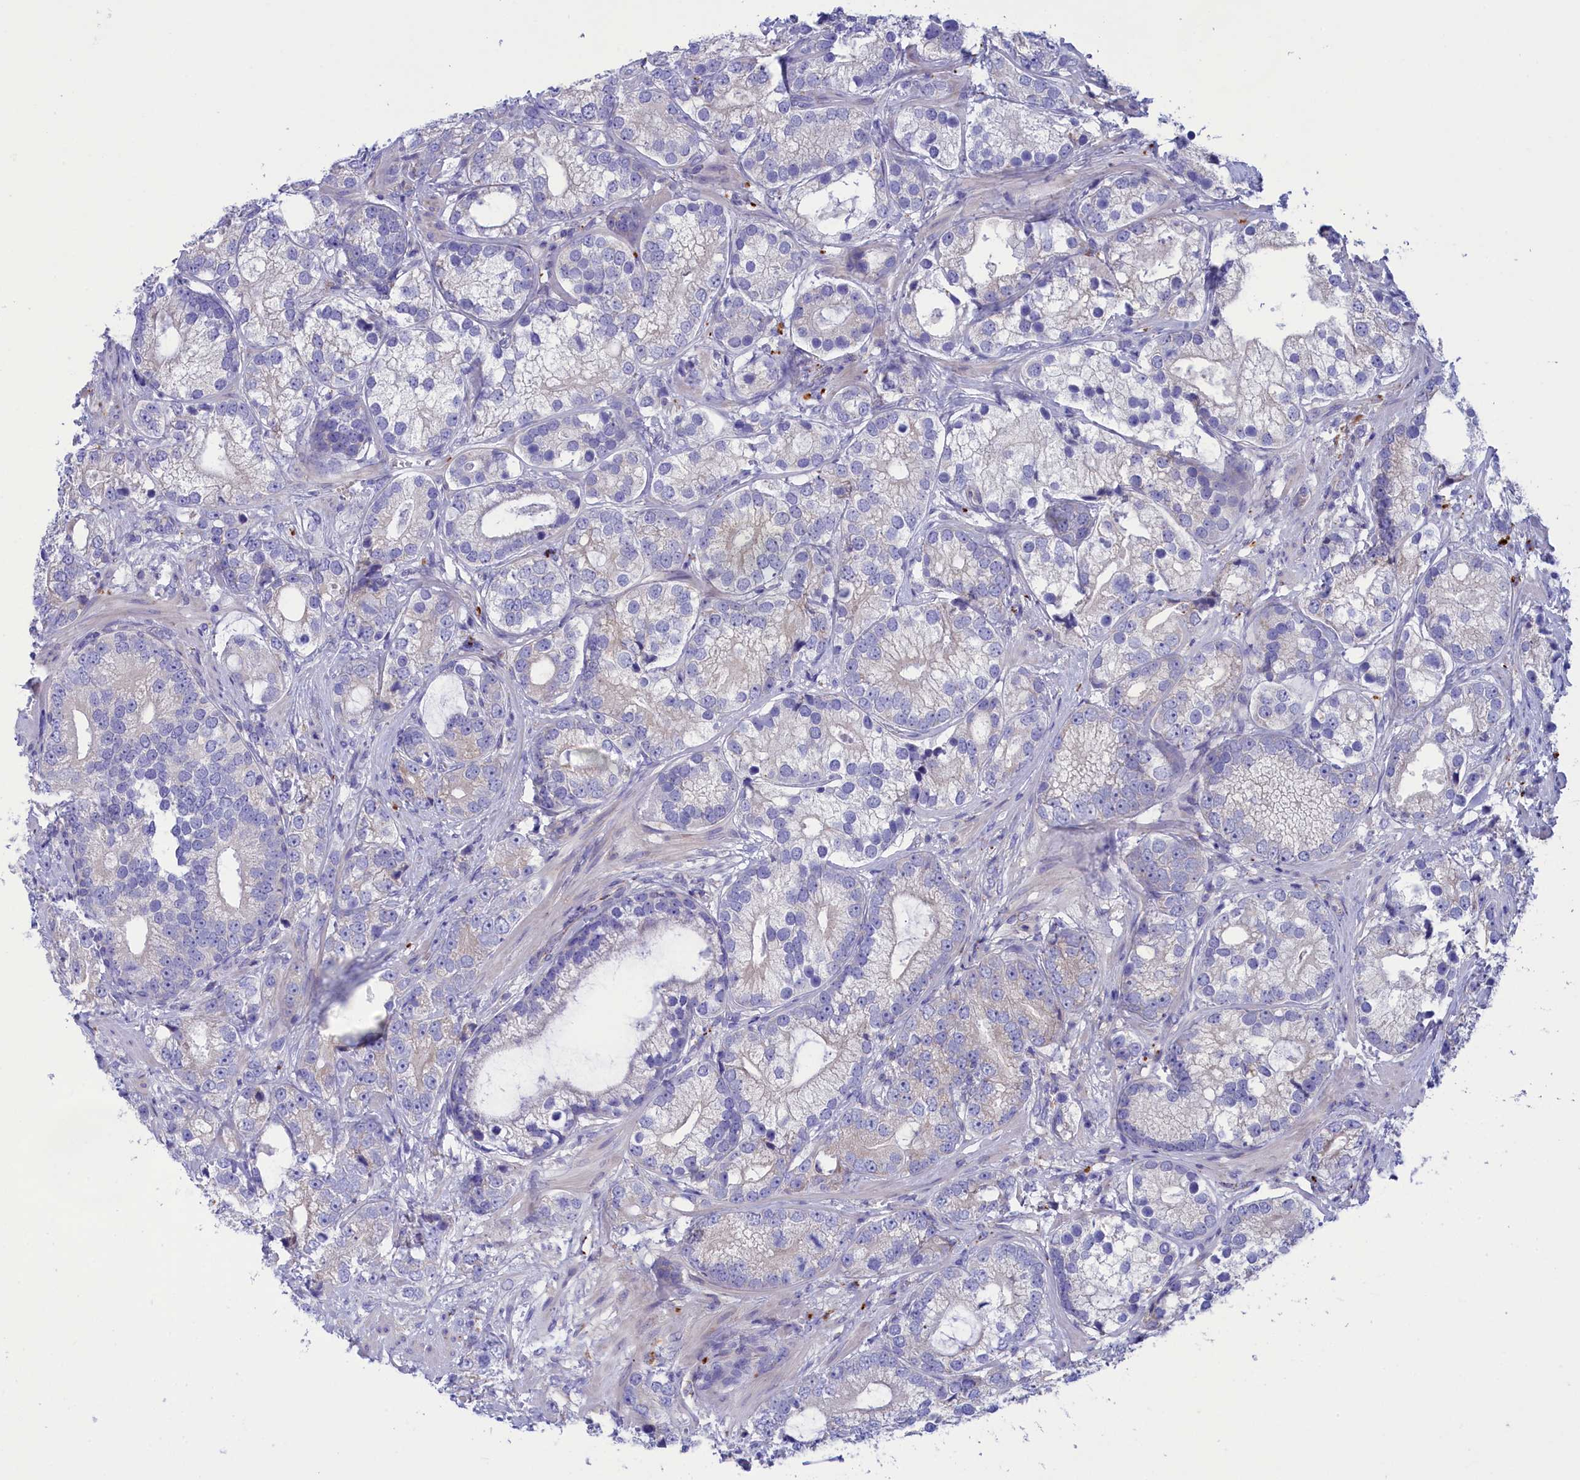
{"staining": {"intensity": "negative", "quantity": "none", "location": "none"}, "tissue": "prostate cancer", "cell_type": "Tumor cells", "image_type": "cancer", "snomed": [{"axis": "morphology", "description": "Adenocarcinoma, High grade"}, {"axis": "topography", "description": "Prostate"}], "caption": "This is an immunohistochemistry histopathology image of human prostate adenocarcinoma (high-grade). There is no positivity in tumor cells.", "gene": "WDR6", "patient": {"sex": "male", "age": 75}}